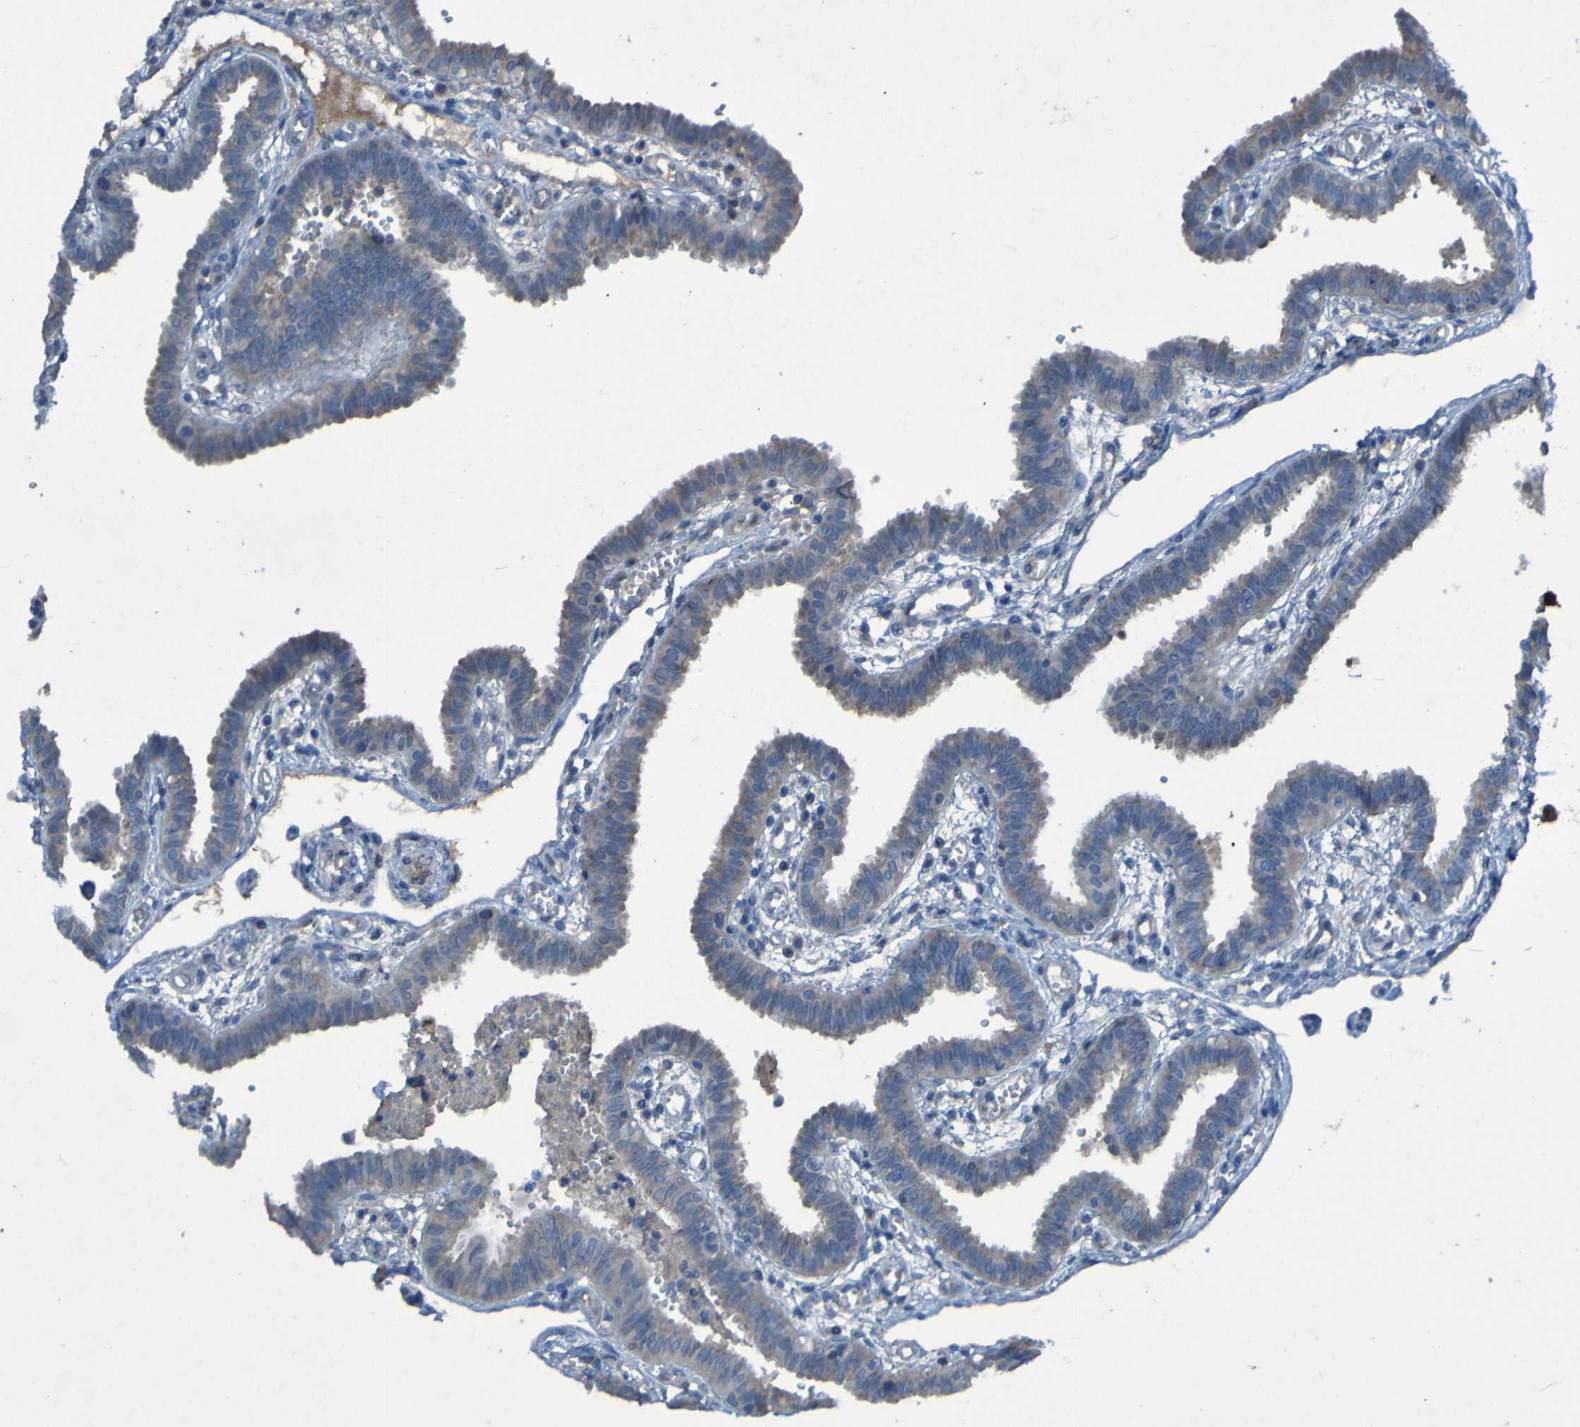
{"staining": {"intensity": "weak", "quantity": "25%-75%", "location": "cytoplasmic/membranous"}, "tissue": "fallopian tube", "cell_type": "Glandular cells", "image_type": "normal", "snomed": [{"axis": "morphology", "description": "Normal tissue, NOS"}, {"axis": "topography", "description": "Fallopian tube"}], "caption": "IHC of normal fallopian tube exhibits low levels of weak cytoplasmic/membranous staining in about 25%-75% of glandular cells.", "gene": "SGK2", "patient": {"sex": "female", "age": 32}}